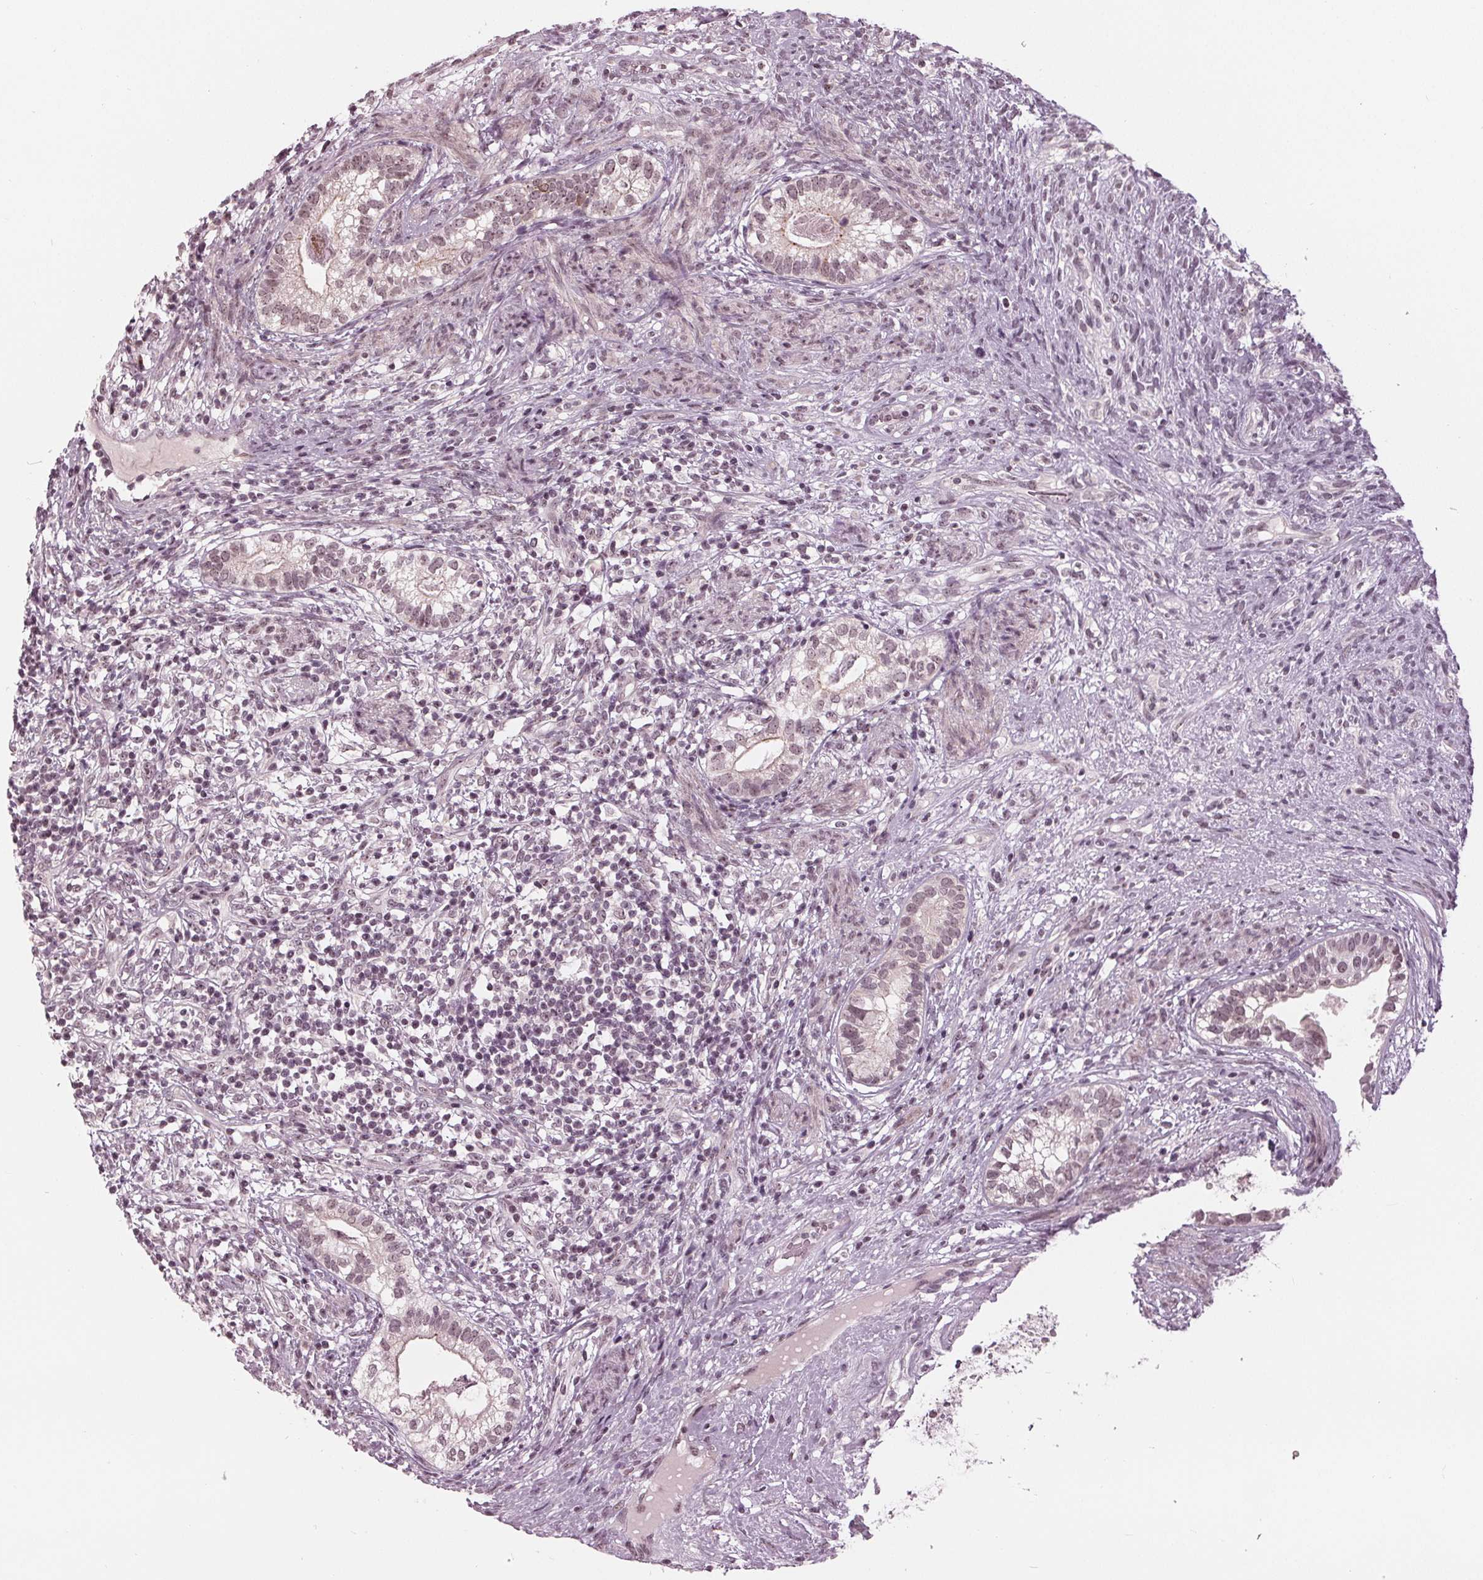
{"staining": {"intensity": "moderate", "quantity": ">75%", "location": "nuclear"}, "tissue": "testis cancer", "cell_type": "Tumor cells", "image_type": "cancer", "snomed": [{"axis": "morphology", "description": "Seminoma, NOS"}, {"axis": "morphology", "description": "Carcinoma, Embryonal, NOS"}, {"axis": "topography", "description": "Testis"}], "caption": "This is a histology image of immunohistochemistry staining of seminoma (testis), which shows moderate expression in the nuclear of tumor cells.", "gene": "SLX4", "patient": {"sex": "male", "age": 41}}